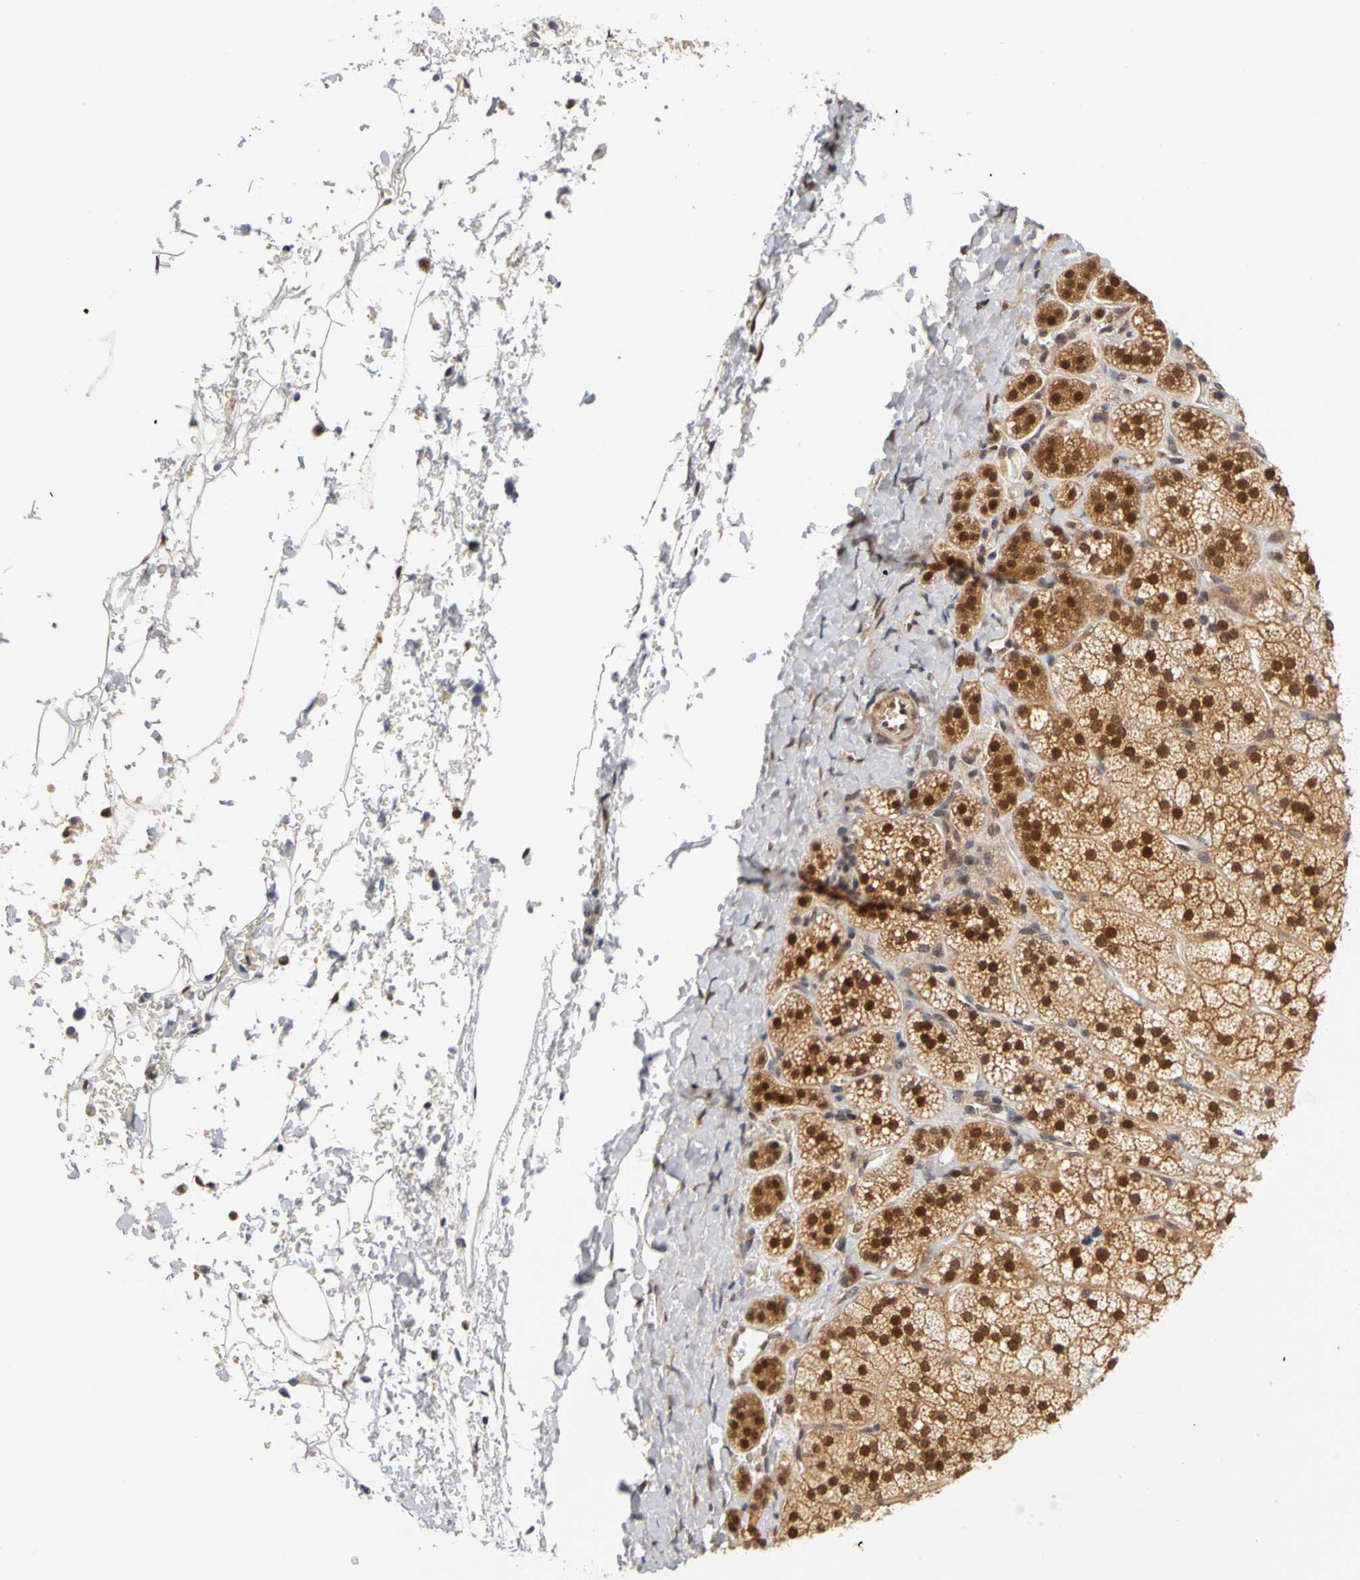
{"staining": {"intensity": "strong", "quantity": ">75%", "location": "cytoplasmic/membranous,nuclear"}, "tissue": "adrenal gland", "cell_type": "Glandular cells", "image_type": "normal", "snomed": [{"axis": "morphology", "description": "Normal tissue, NOS"}, {"axis": "topography", "description": "Adrenal gland"}], "caption": "A brown stain shows strong cytoplasmic/membranous,nuclear staining of a protein in glandular cells of benign adrenal gland. (Stains: DAB (3,3'-diaminobenzidine) in brown, nuclei in blue, Microscopy: brightfield microscopy at high magnification).", "gene": "UBE2M", "patient": {"sex": "female", "age": 44}}